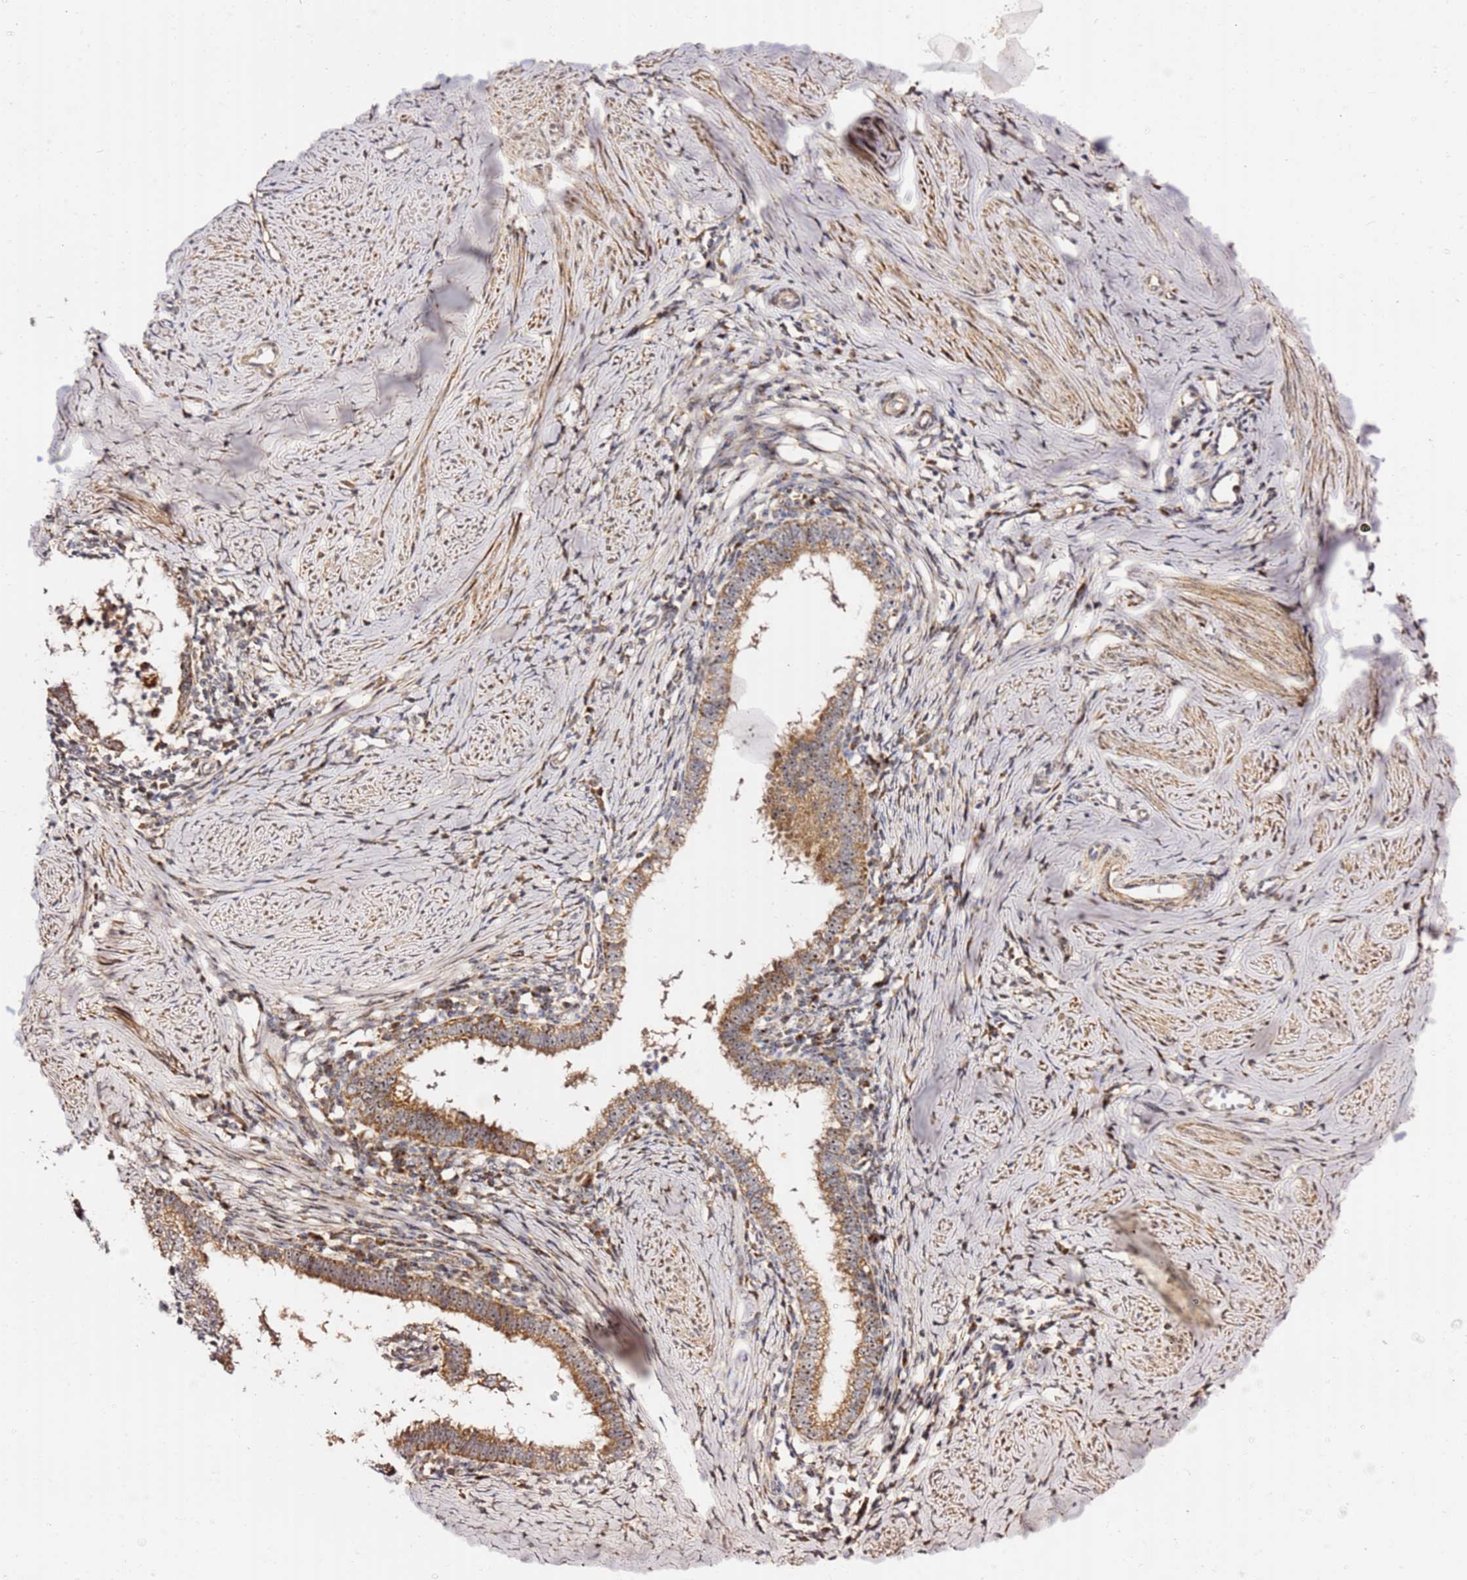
{"staining": {"intensity": "moderate", "quantity": ">75%", "location": "cytoplasmic/membranous,nuclear"}, "tissue": "cervical cancer", "cell_type": "Tumor cells", "image_type": "cancer", "snomed": [{"axis": "morphology", "description": "Adenocarcinoma, NOS"}, {"axis": "topography", "description": "Cervix"}], "caption": "There is medium levels of moderate cytoplasmic/membranous and nuclear staining in tumor cells of cervical cancer (adenocarcinoma), as demonstrated by immunohistochemical staining (brown color).", "gene": "KIF25", "patient": {"sex": "female", "age": 36}}